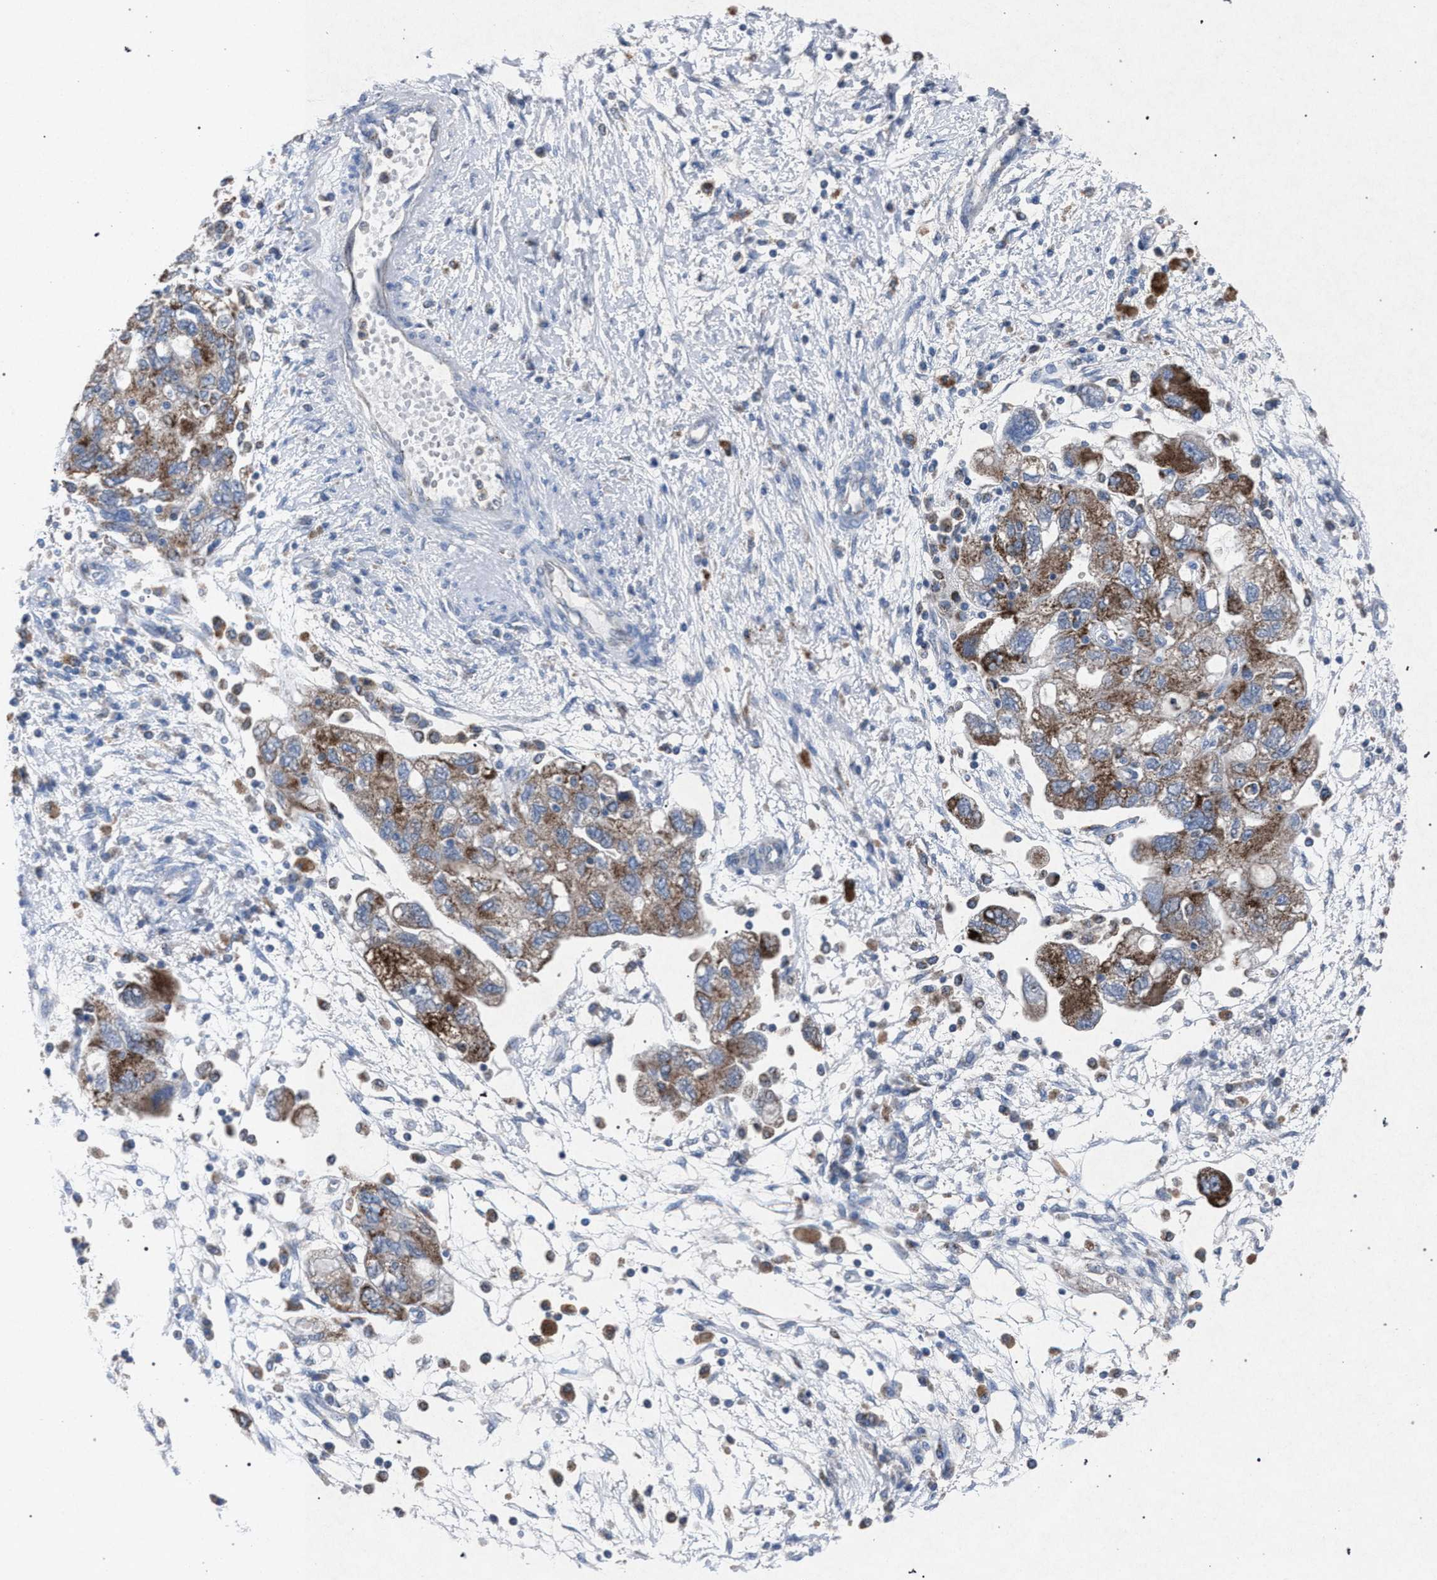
{"staining": {"intensity": "moderate", "quantity": ">75%", "location": "cytoplasmic/membranous"}, "tissue": "ovarian cancer", "cell_type": "Tumor cells", "image_type": "cancer", "snomed": [{"axis": "morphology", "description": "Carcinoma, NOS"}, {"axis": "morphology", "description": "Cystadenocarcinoma, serous, NOS"}, {"axis": "topography", "description": "Ovary"}], "caption": "This is a micrograph of IHC staining of ovarian cancer, which shows moderate expression in the cytoplasmic/membranous of tumor cells.", "gene": "HSD17B4", "patient": {"sex": "female", "age": 69}}